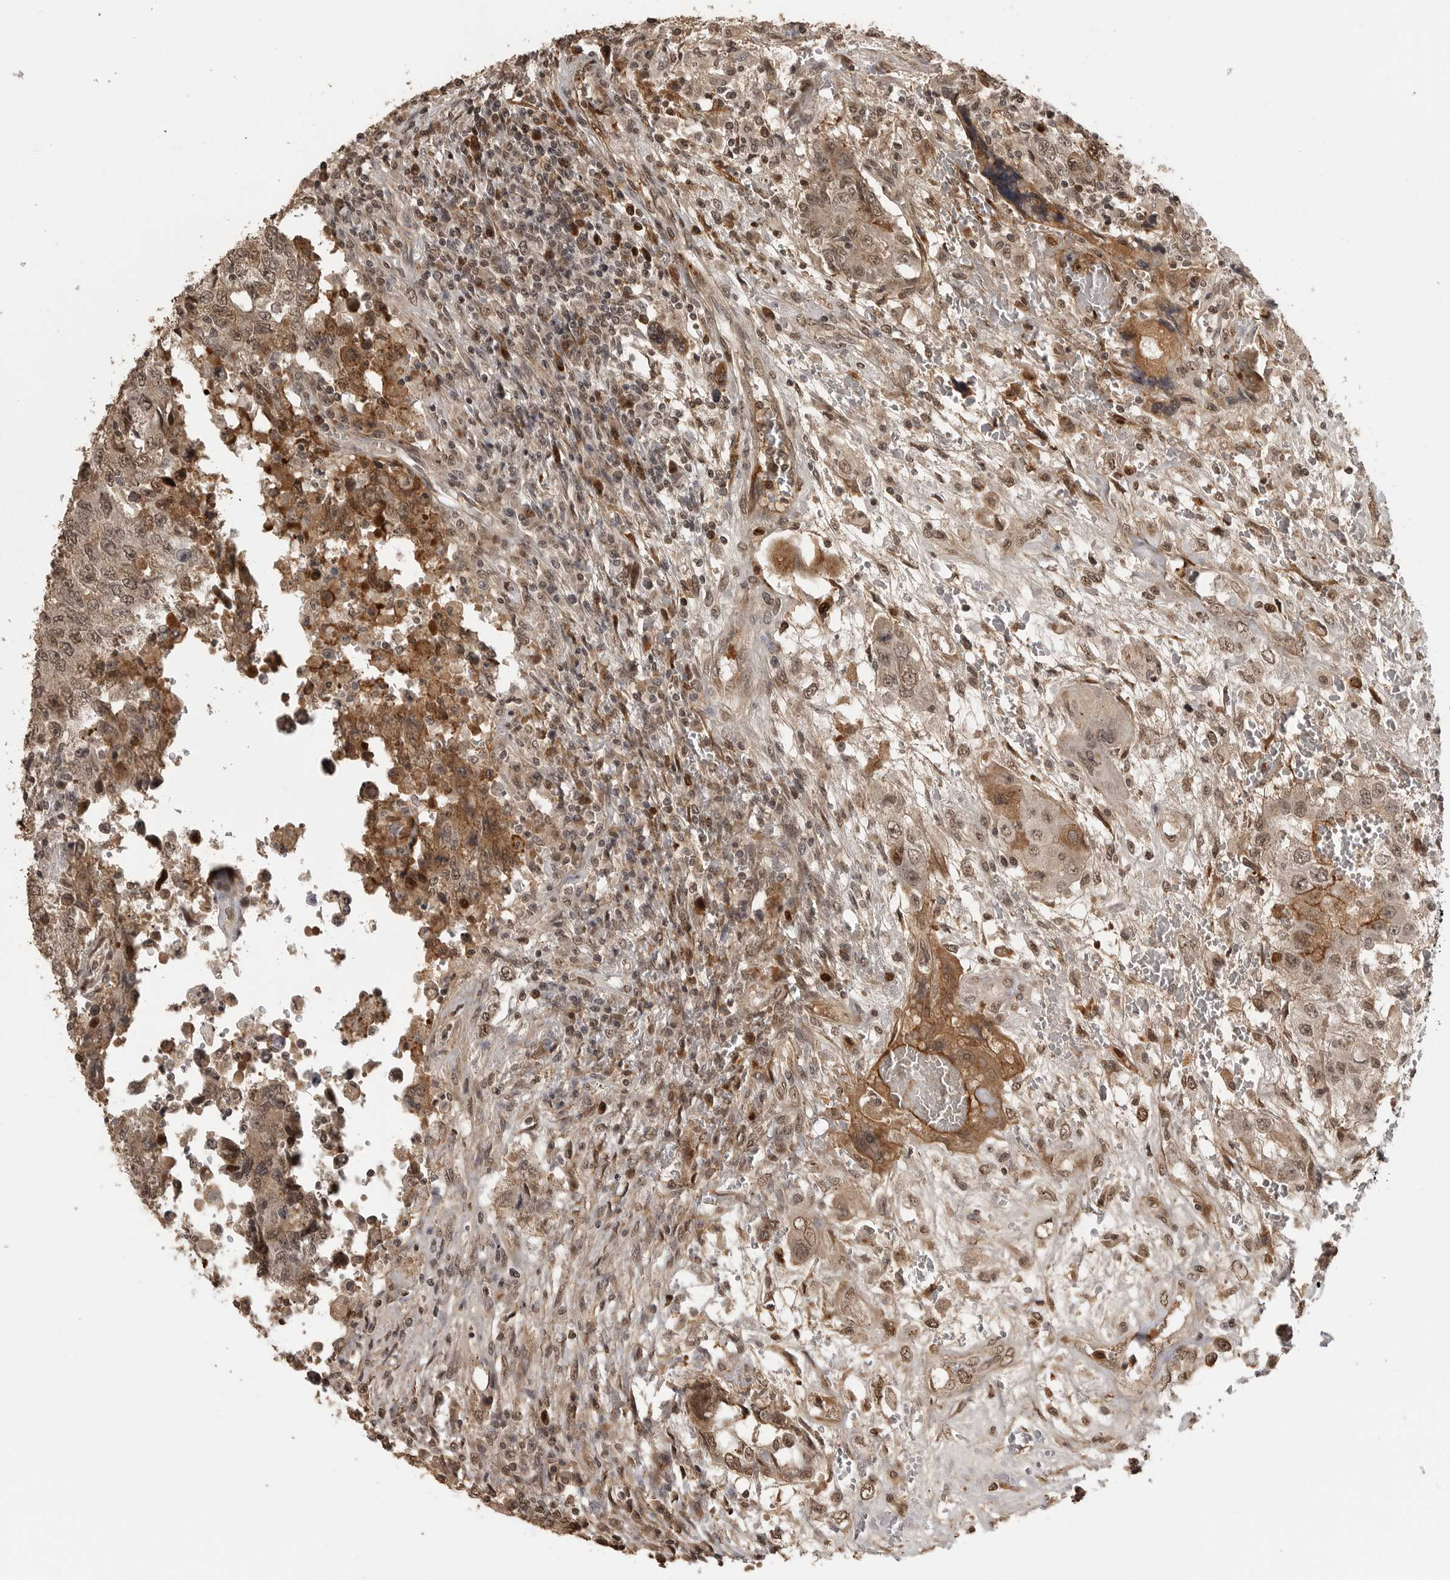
{"staining": {"intensity": "weak", "quantity": ">75%", "location": "nuclear"}, "tissue": "testis cancer", "cell_type": "Tumor cells", "image_type": "cancer", "snomed": [{"axis": "morphology", "description": "Carcinoma, Embryonal, NOS"}, {"axis": "topography", "description": "Testis"}], "caption": "Brown immunohistochemical staining in human testis cancer (embryonal carcinoma) shows weak nuclear expression in about >75% of tumor cells. Immunohistochemistry stains the protein in brown and the nuclei are stained blue.", "gene": "CLOCK", "patient": {"sex": "male", "age": 26}}